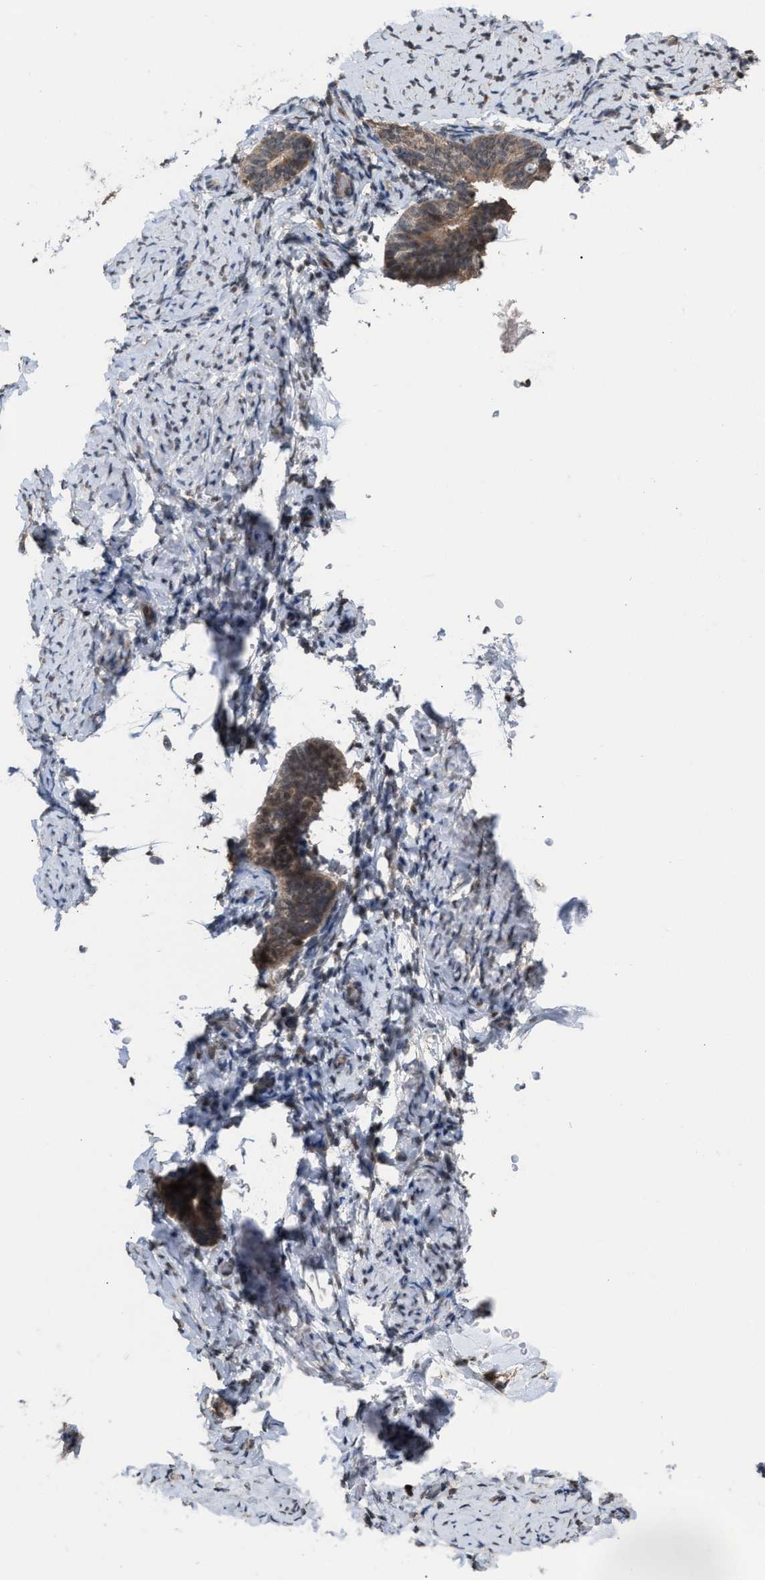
{"staining": {"intensity": "weak", "quantity": "<25%", "location": "nuclear"}, "tissue": "endometrium", "cell_type": "Cells in endometrial stroma", "image_type": "normal", "snomed": [{"axis": "morphology", "description": "Normal tissue, NOS"}, {"axis": "topography", "description": "Endometrium"}], "caption": "An image of human endometrium is negative for staining in cells in endometrial stroma.", "gene": "C9orf78", "patient": {"sex": "female", "age": 51}}